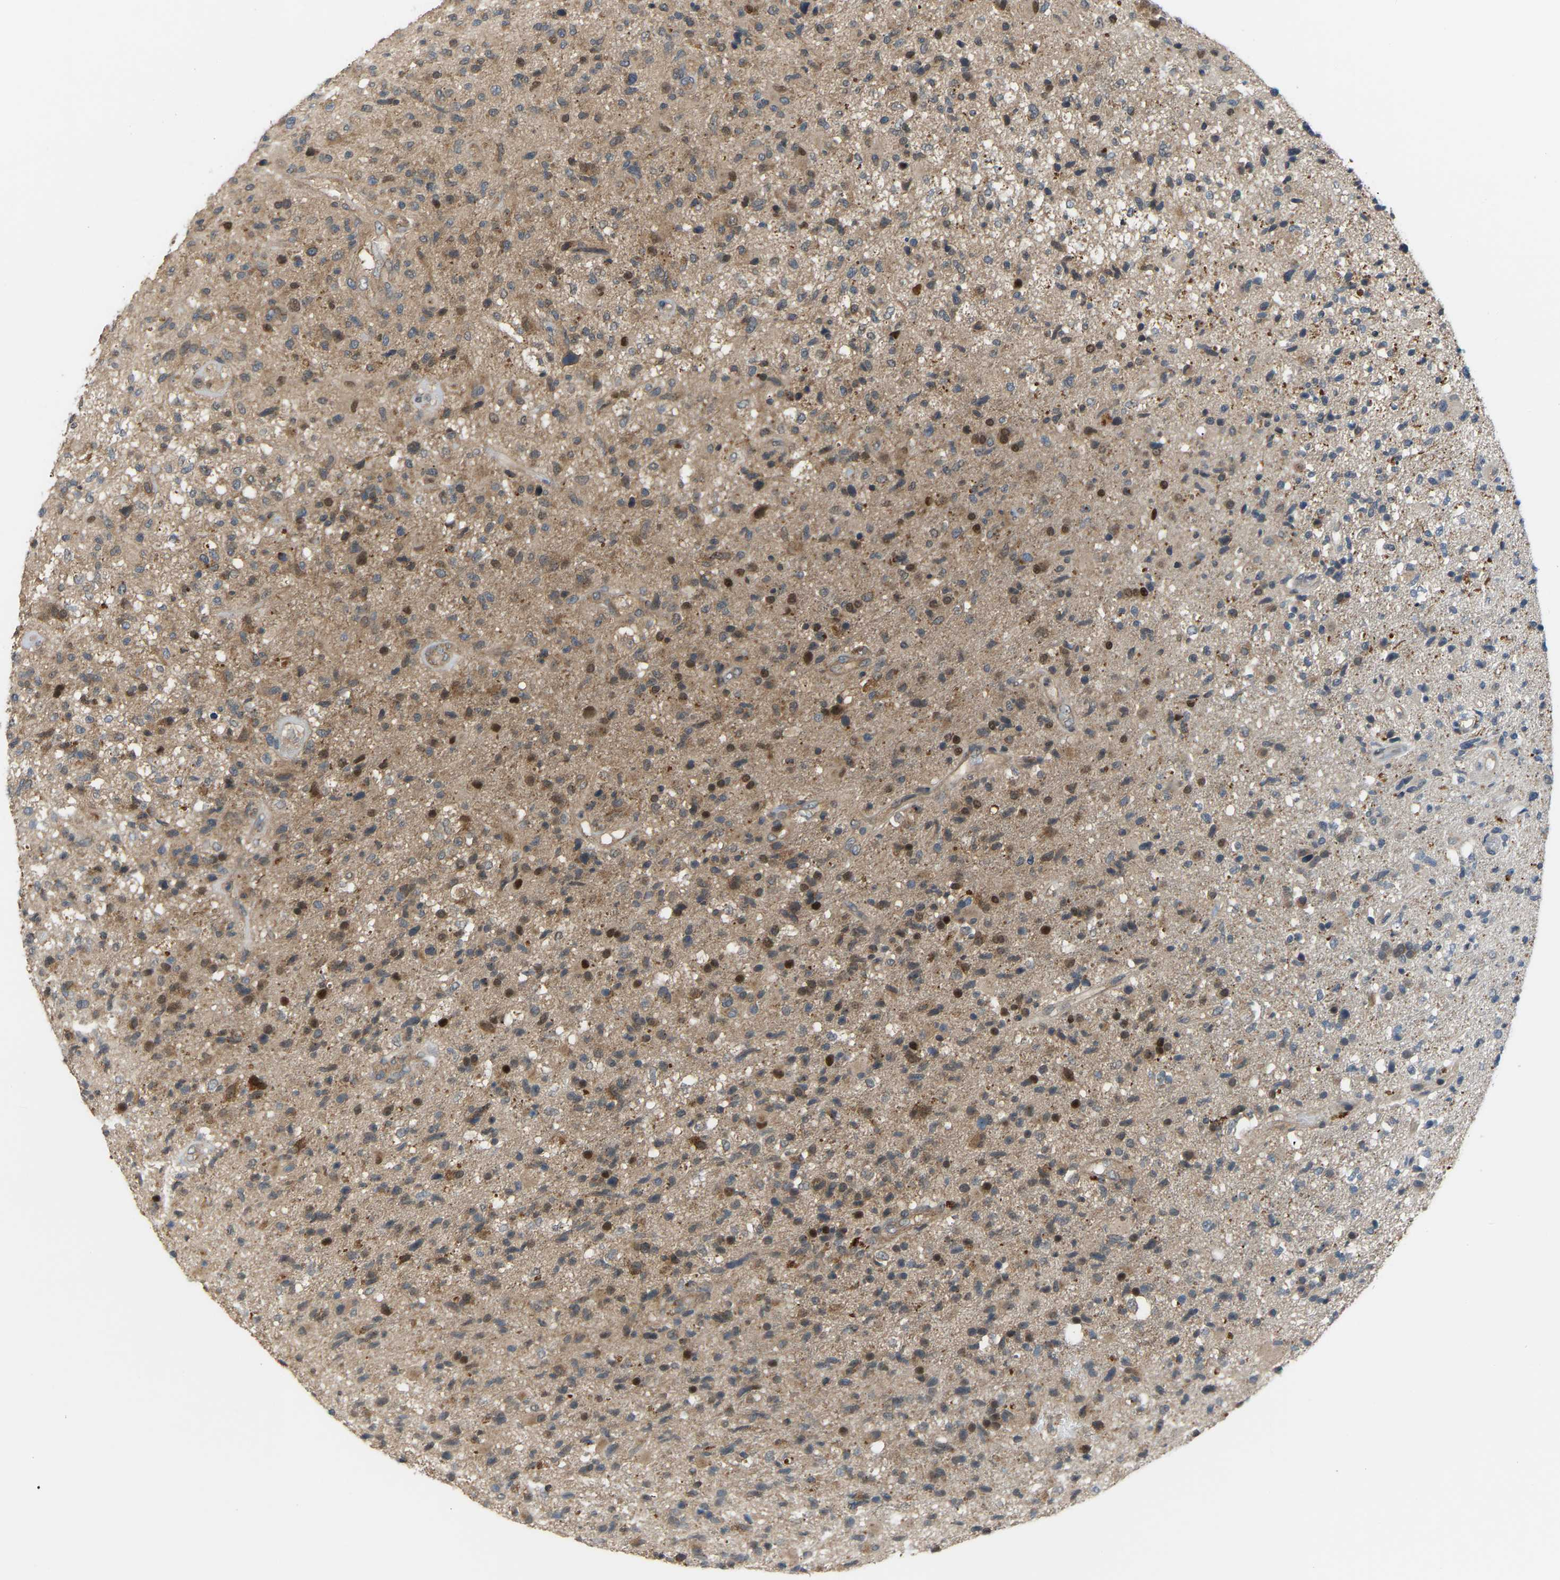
{"staining": {"intensity": "moderate", "quantity": "25%-75%", "location": "cytoplasmic/membranous,nuclear"}, "tissue": "glioma", "cell_type": "Tumor cells", "image_type": "cancer", "snomed": [{"axis": "morphology", "description": "Glioma, malignant, High grade"}, {"axis": "topography", "description": "Brain"}], "caption": "An immunohistochemistry (IHC) micrograph of tumor tissue is shown. Protein staining in brown labels moderate cytoplasmic/membranous and nuclear positivity in malignant glioma (high-grade) within tumor cells. (Stains: DAB (3,3'-diaminobenzidine) in brown, nuclei in blue, Microscopy: brightfield microscopy at high magnification).", "gene": "CROT", "patient": {"sex": "male", "age": 72}}